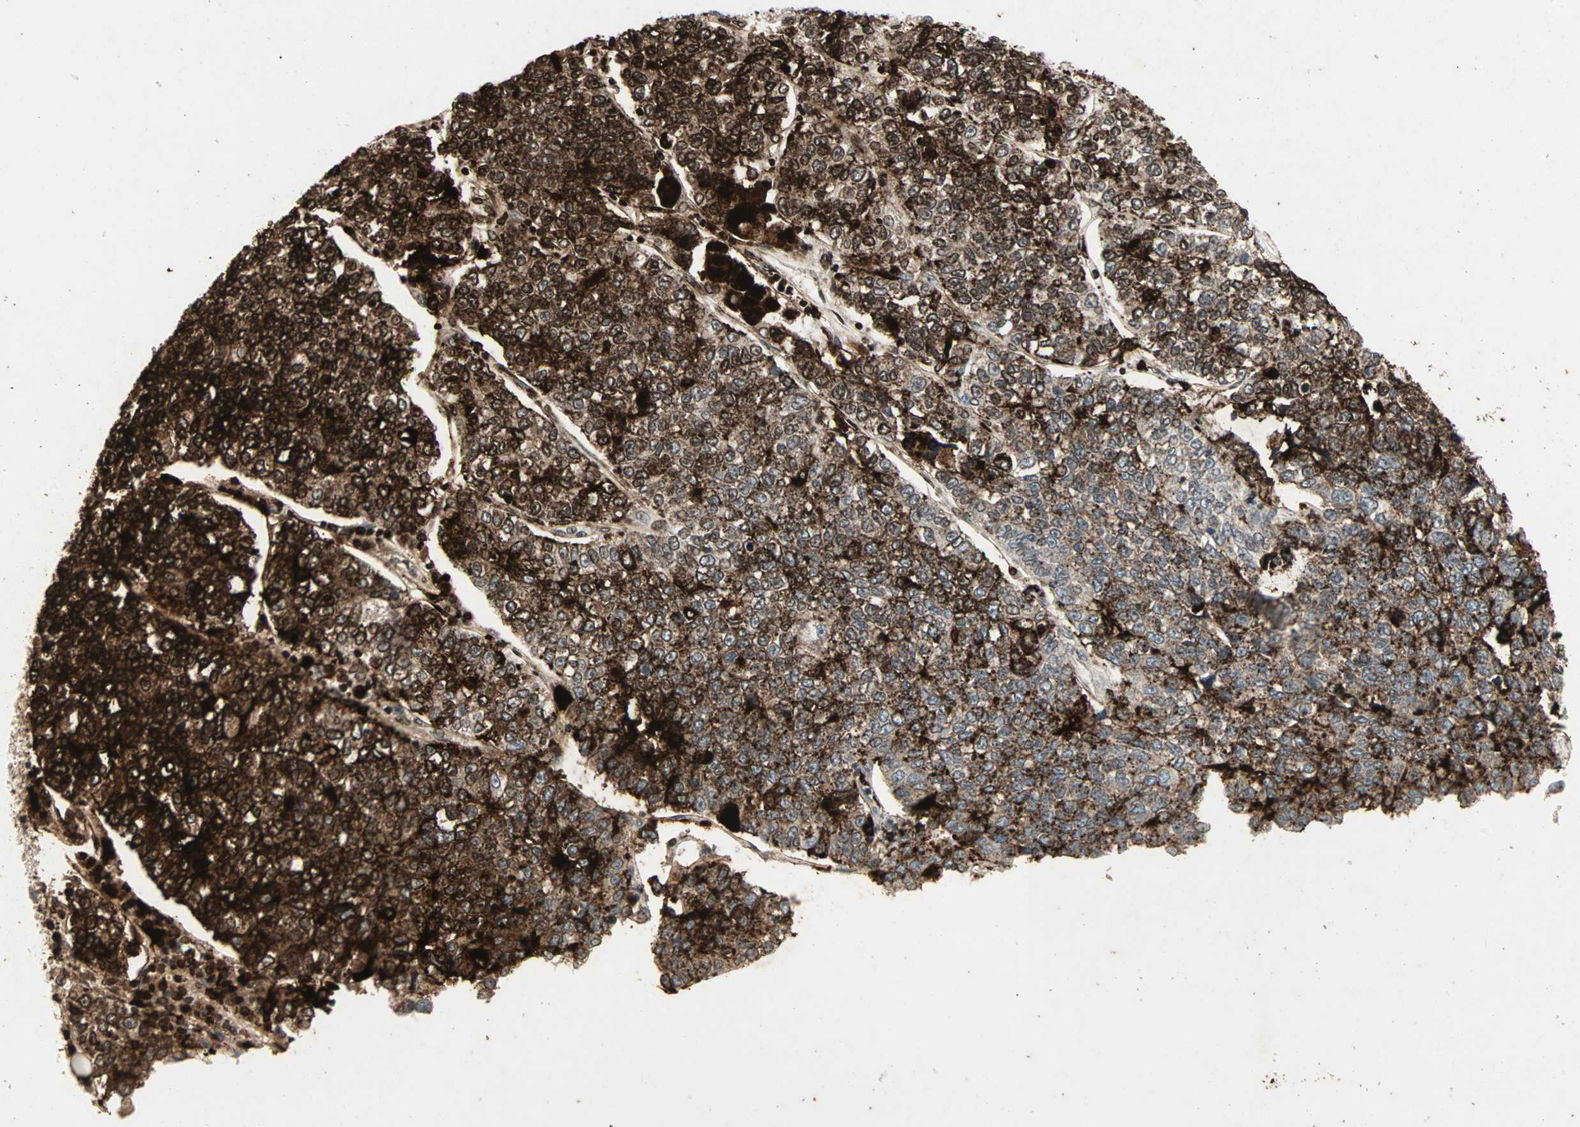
{"staining": {"intensity": "strong", "quantity": ">75%", "location": "cytoplasmic/membranous,nuclear"}, "tissue": "lung cancer", "cell_type": "Tumor cells", "image_type": "cancer", "snomed": [{"axis": "morphology", "description": "Adenocarcinoma, NOS"}, {"axis": "topography", "description": "Lung"}], "caption": "Protein staining by immunohistochemistry (IHC) exhibits strong cytoplasmic/membranous and nuclear positivity in approximately >75% of tumor cells in lung cancer (adenocarcinoma).", "gene": "CEACAM6", "patient": {"sex": "male", "age": 49}}